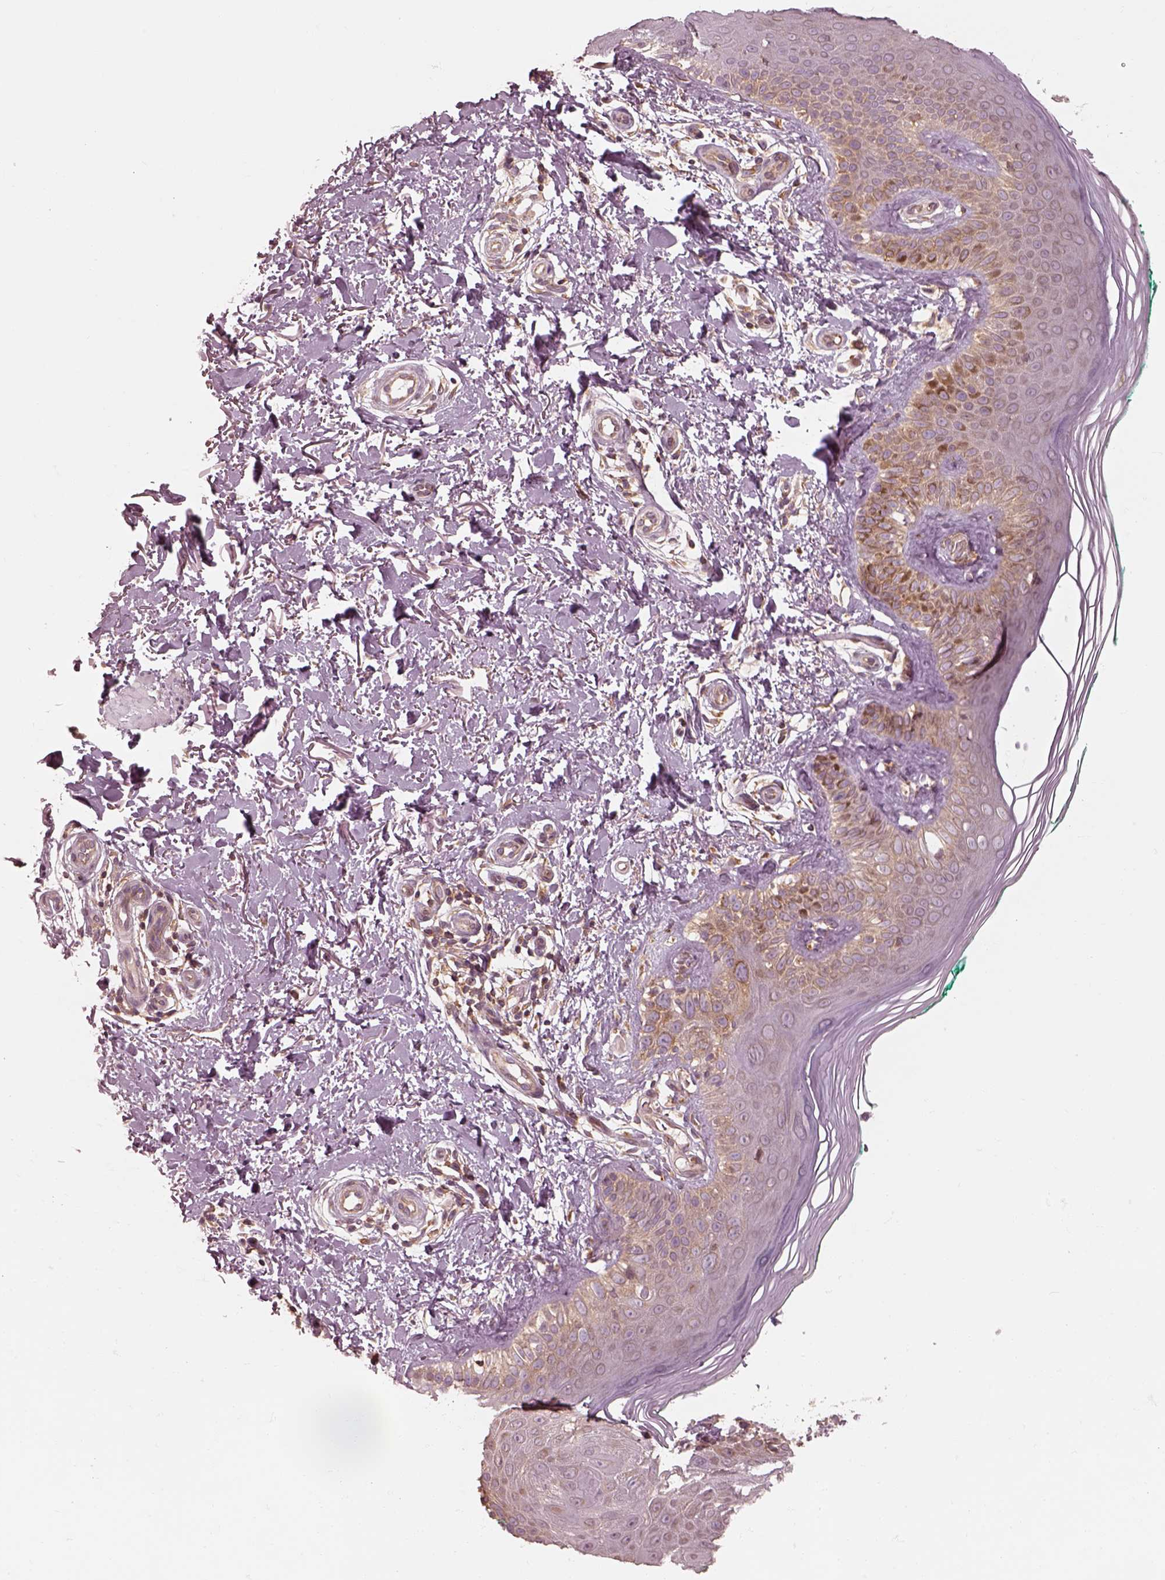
{"staining": {"intensity": "weak", "quantity": ">75%", "location": "cytoplasmic/membranous"}, "tissue": "skin", "cell_type": "Fibroblasts", "image_type": "normal", "snomed": [{"axis": "morphology", "description": "Normal tissue, NOS"}, {"axis": "morphology", "description": "Inflammation, NOS"}, {"axis": "morphology", "description": "Fibrosis, NOS"}, {"axis": "topography", "description": "Skin"}], "caption": "Immunohistochemical staining of benign skin reveals low levels of weak cytoplasmic/membranous expression in about >75% of fibroblasts.", "gene": "CNOT2", "patient": {"sex": "male", "age": 71}}